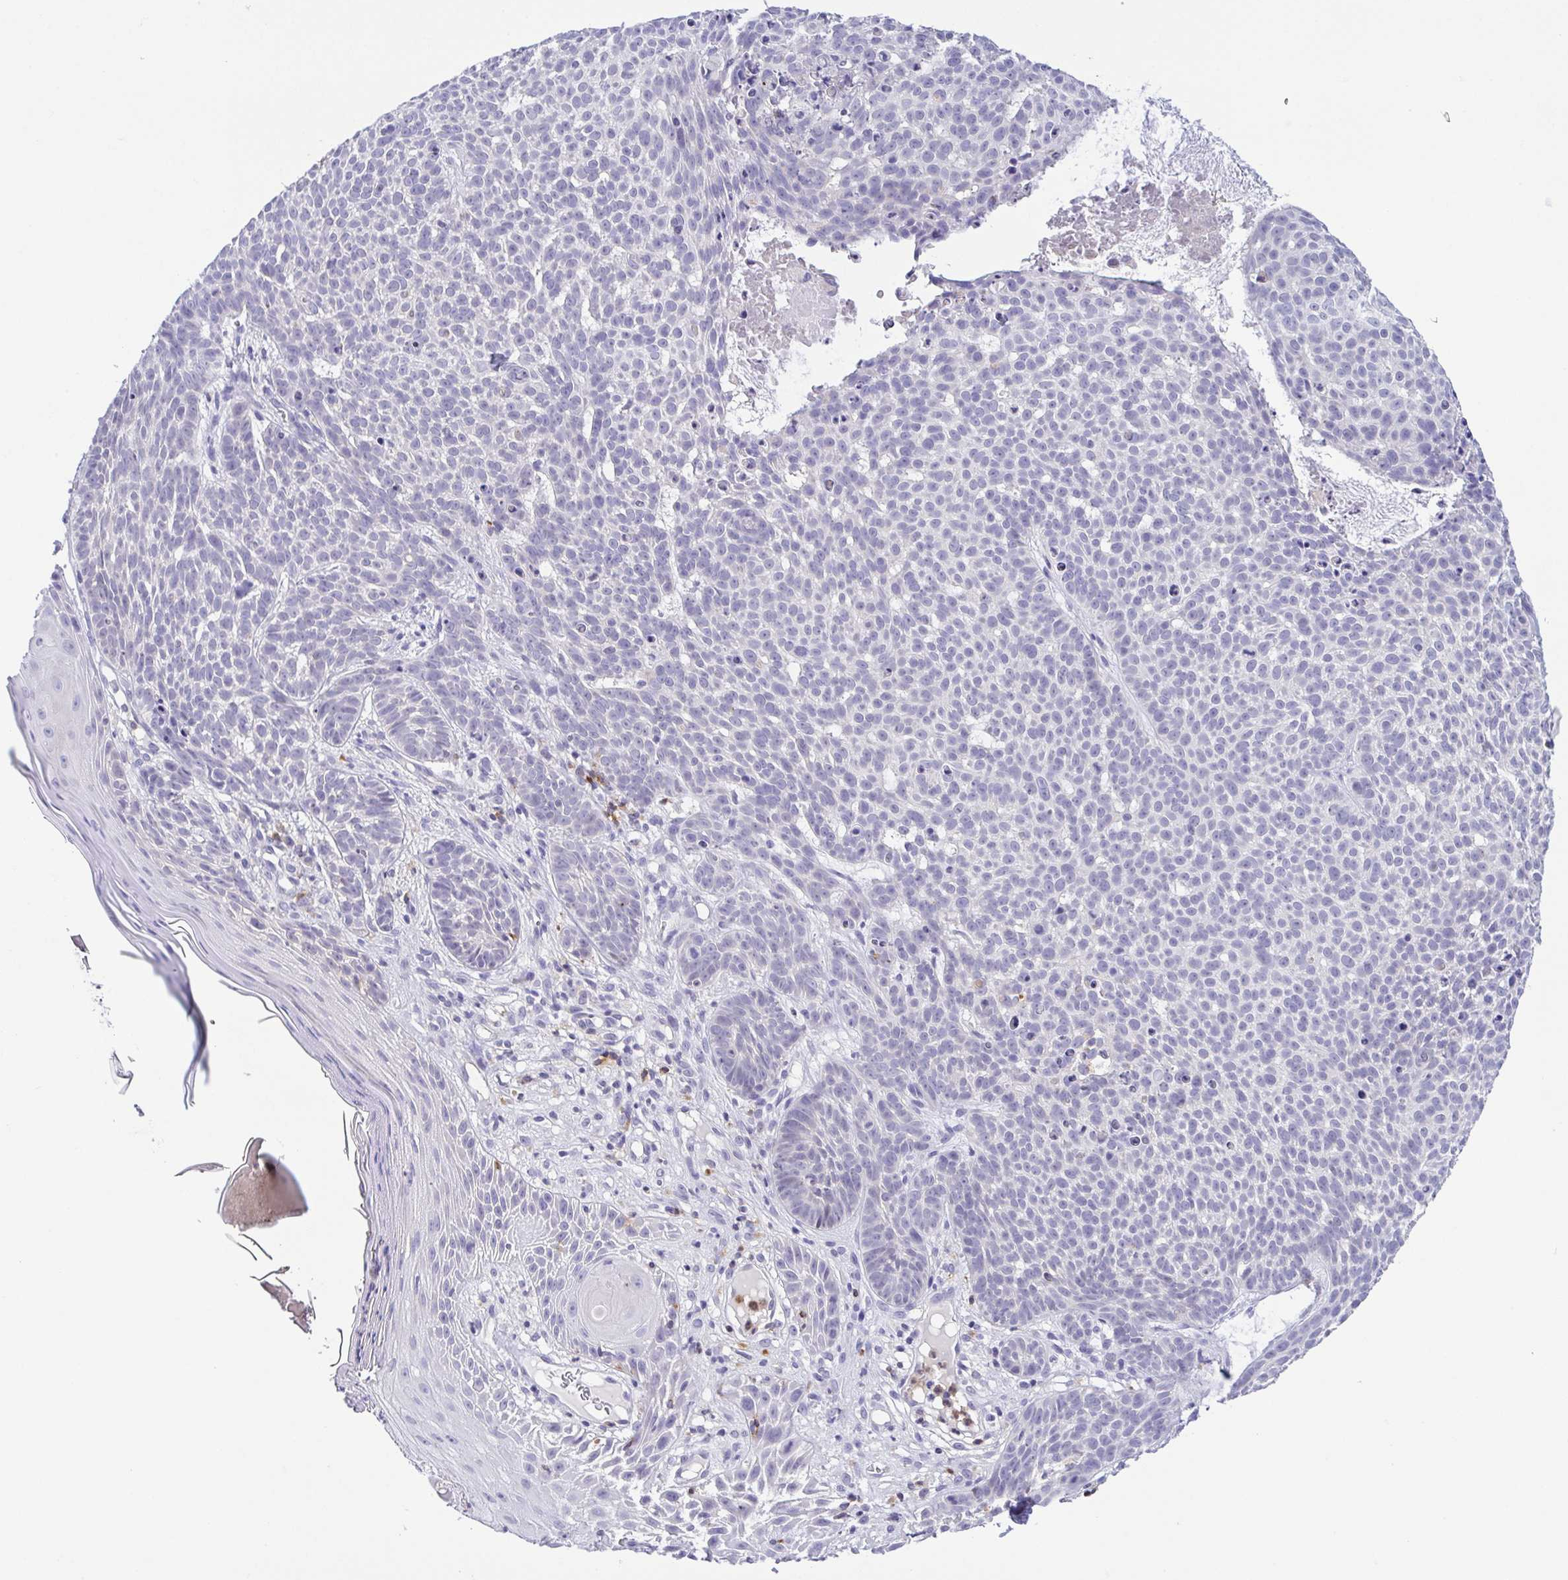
{"staining": {"intensity": "negative", "quantity": "none", "location": "none"}, "tissue": "skin cancer", "cell_type": "Tumor cells", "image_type": "cancer", "snomed": [{"axis": "morphology", "description": "Basal cell carcinoma"}, {"axis": "topography", "description": "Skin"}], "caption": "This is an immunohistochemistry micrograph of human skin cancer (basal cell carcinoma). There is no staining in tumor cells.", "gene": "PGLYRP1", "patient": {"sex": "male", "age": 90}}